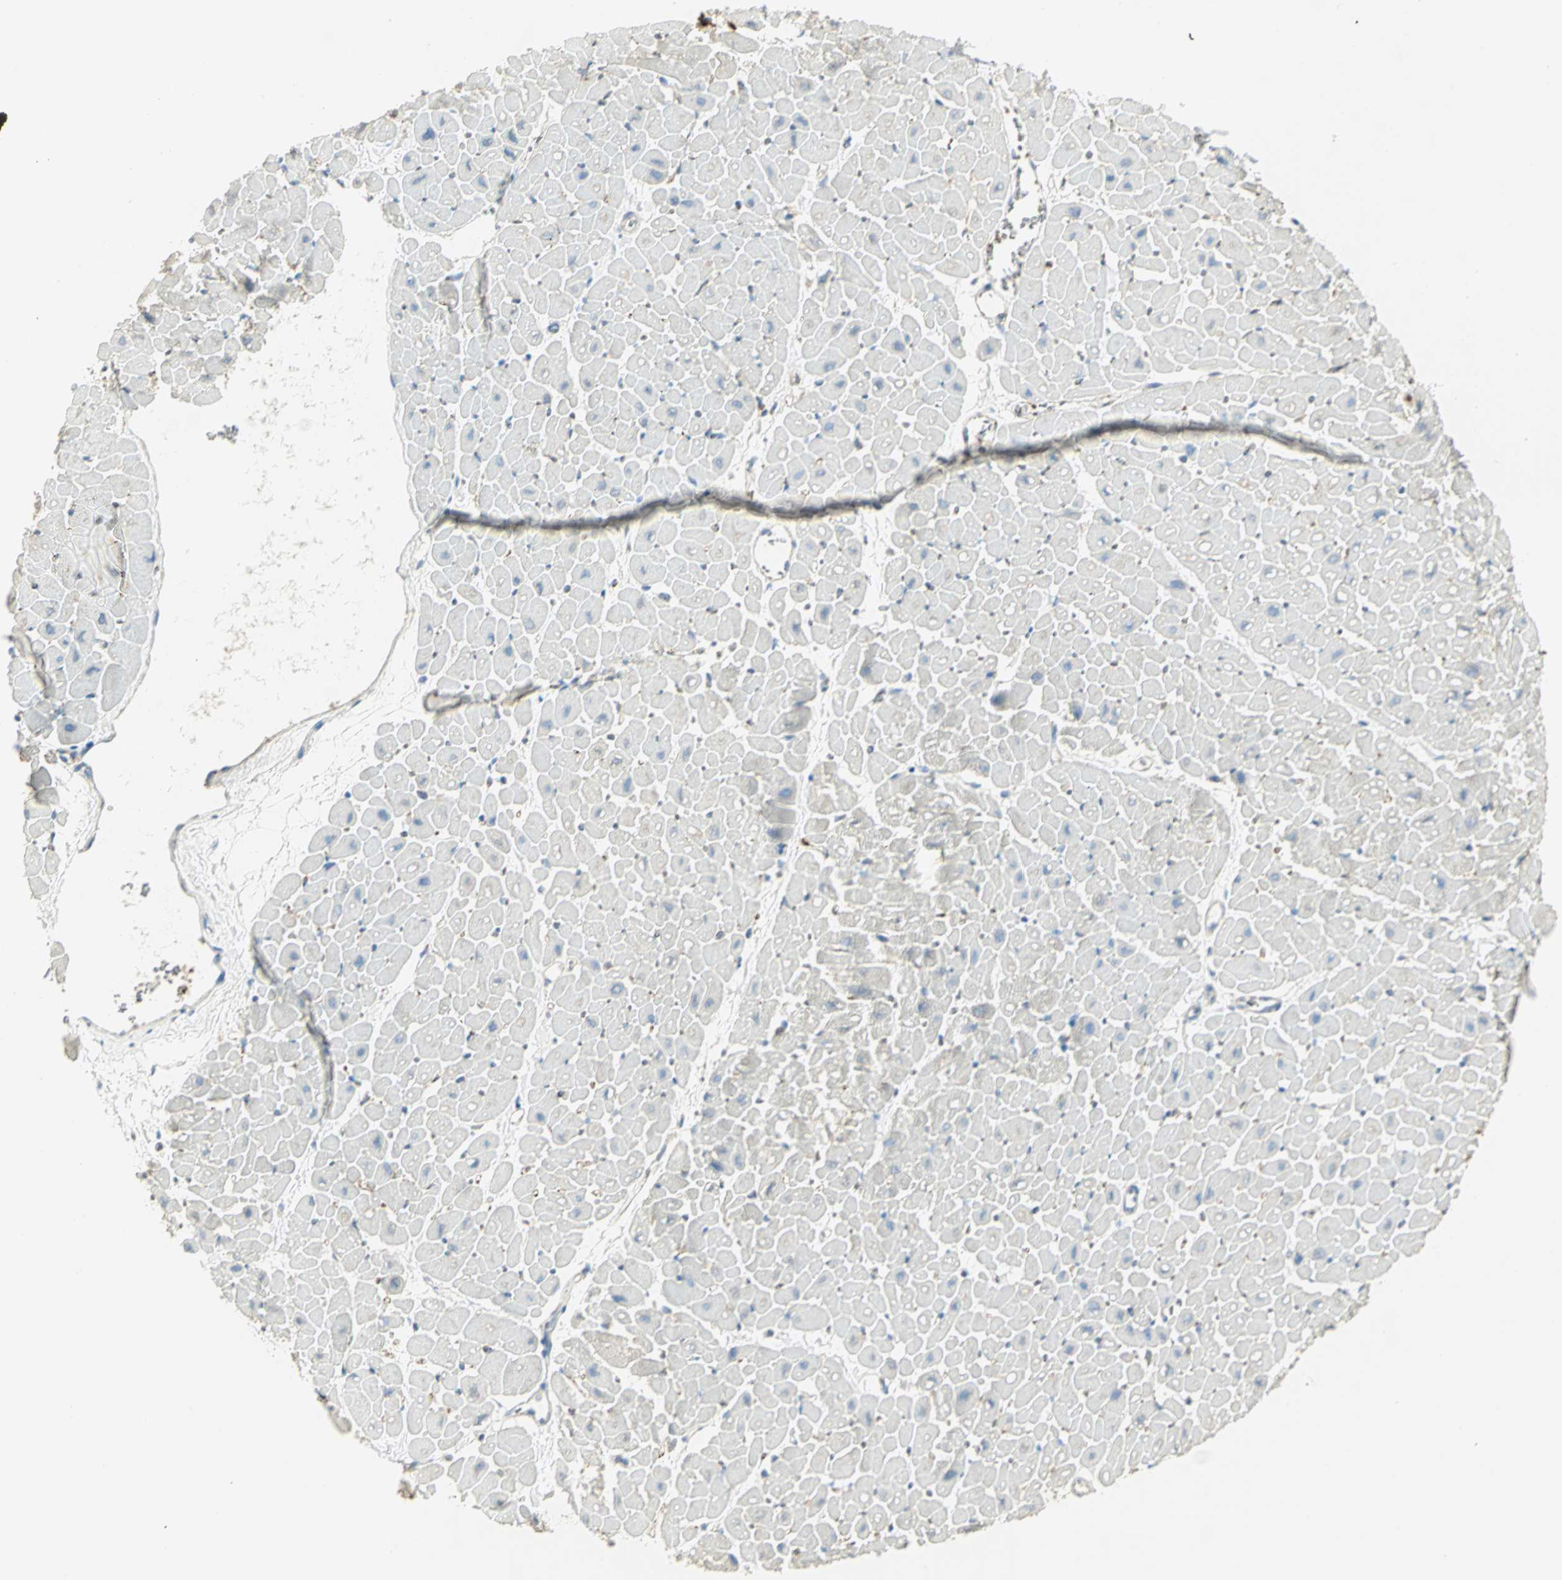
{"staining": {"intensity": "moderate", "quantity": "25%-75%", "location": "cytoplasmic/membranous"}, "tissue": "heart muscle", "cell_type": "Cardiomyocytes", "image_type": "normal", "snomed": [{"axis": "morphology", "description": "Normal tissue, NOS"}, {"axis": "topography", "description": "Heart"}], "caption": "Immunohistochemistry photomicrograph of benign heart muscle: human heart muscle stained using immunohistochemistry displays medium levels of moderate protein expression localized specifically in the cytoplasmic/membranous of cardiomyocytes, appearing as a cytoplasmic/membranous brown color.", "gene": "ARSA", "patient": {"sex": "male", "age": 45}}